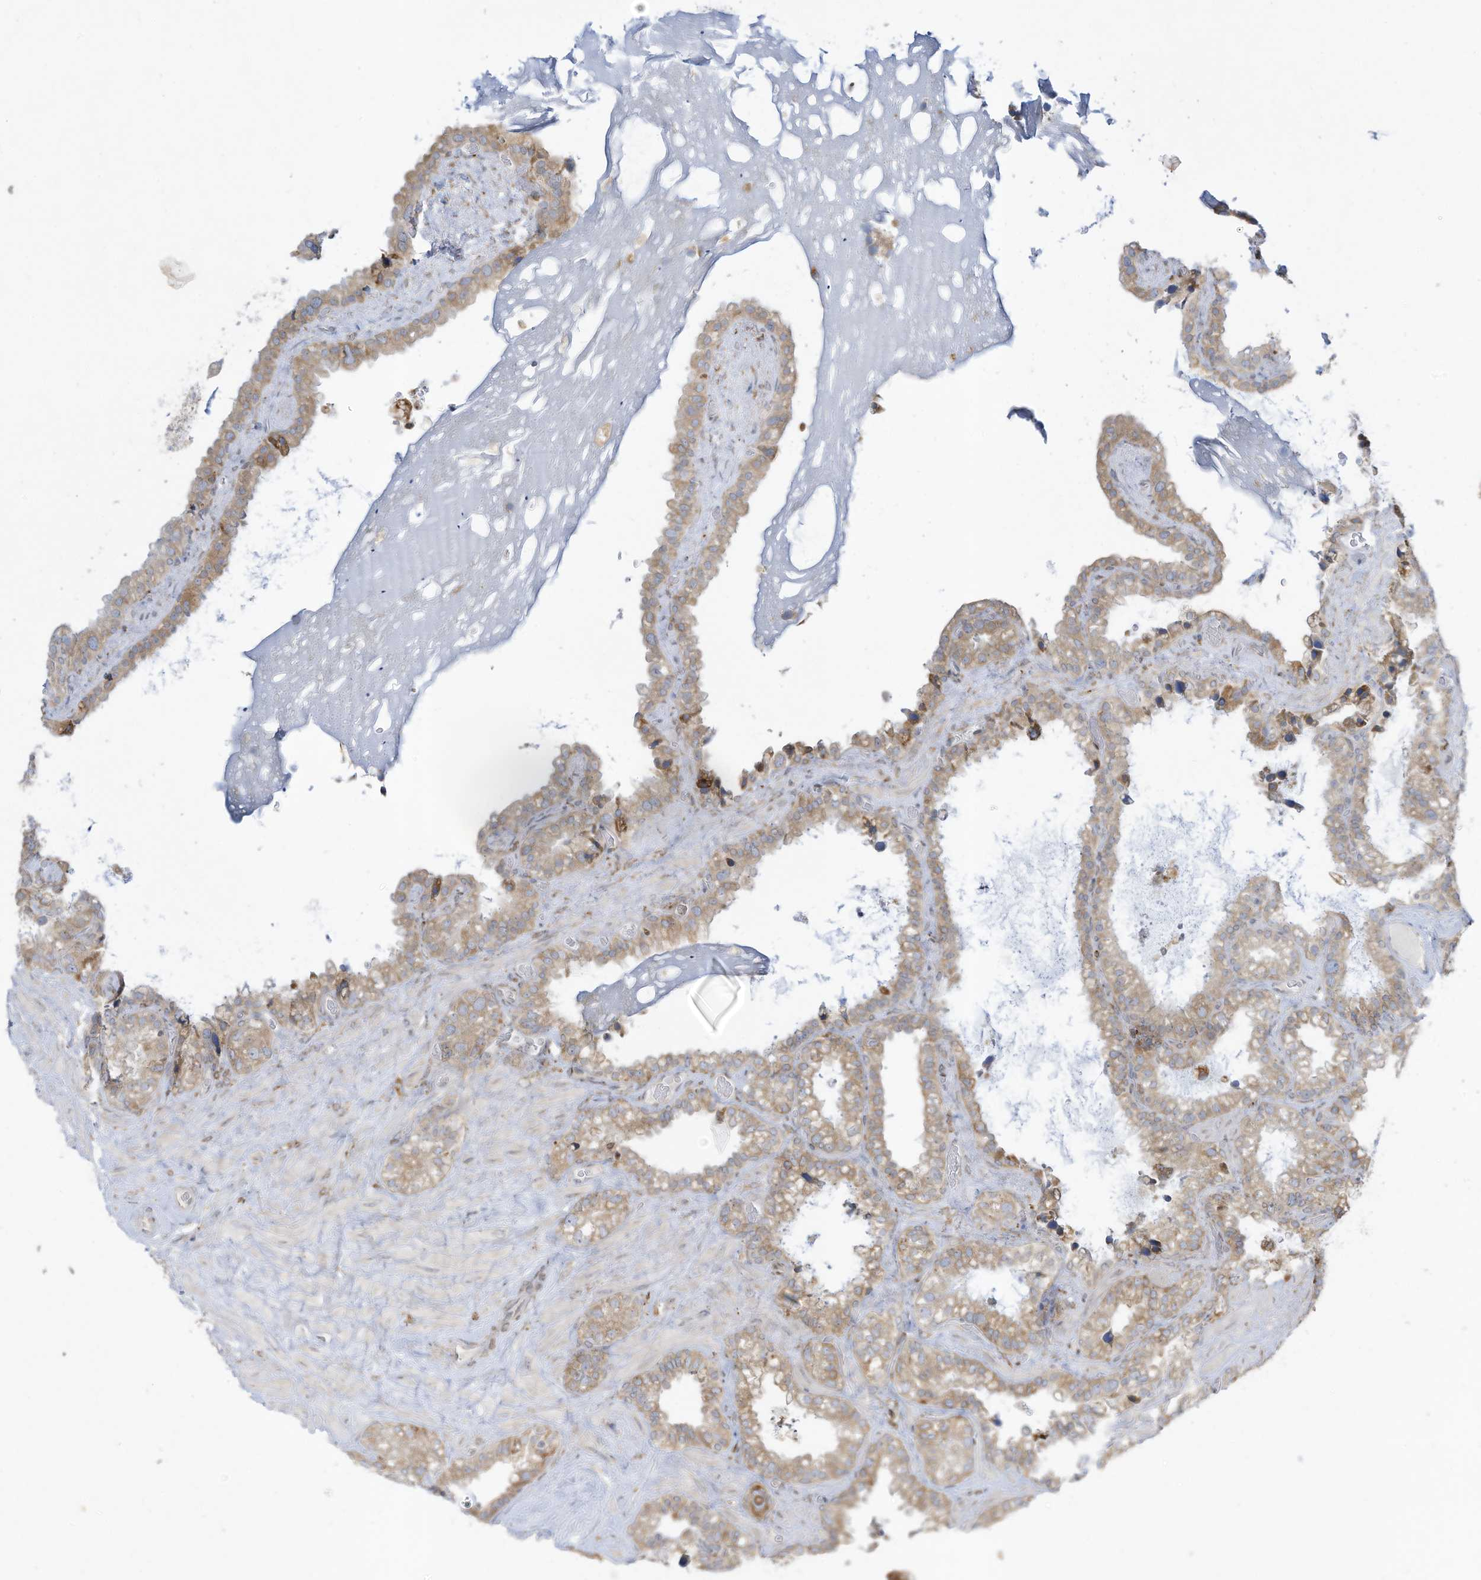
{"staining": {"intensity": "weak", "quantity": ">75%", "location": "cytoplasmic/membranous"}, "tissue": "seminal vesicle", "cell_type": "Glandular cells", "image_type": "normal", "snomed": [{"axis": "morphology", "description": "Normal tissue, NOS"}, {"axis": "topography", "description": "Prostate"}, {"axis": "topography", "description": "Seminal veicle"}], "caption": "Immunohistochemistry (IHC) staining of normal seminal vesicle, which reveals low levels of weak cytoplasmic/membranous staining in approximately >75% of glandular cells indicating weak cytoplasmic/membranous protein staining. The staining was performed using DAB (3,3'-diaminobenzidine) (brown) for protein detection and nuclei were counterstained in hematoxylin (blue).", "gene": "PTK6", "patient": {"sex": "male", "age": 68}}